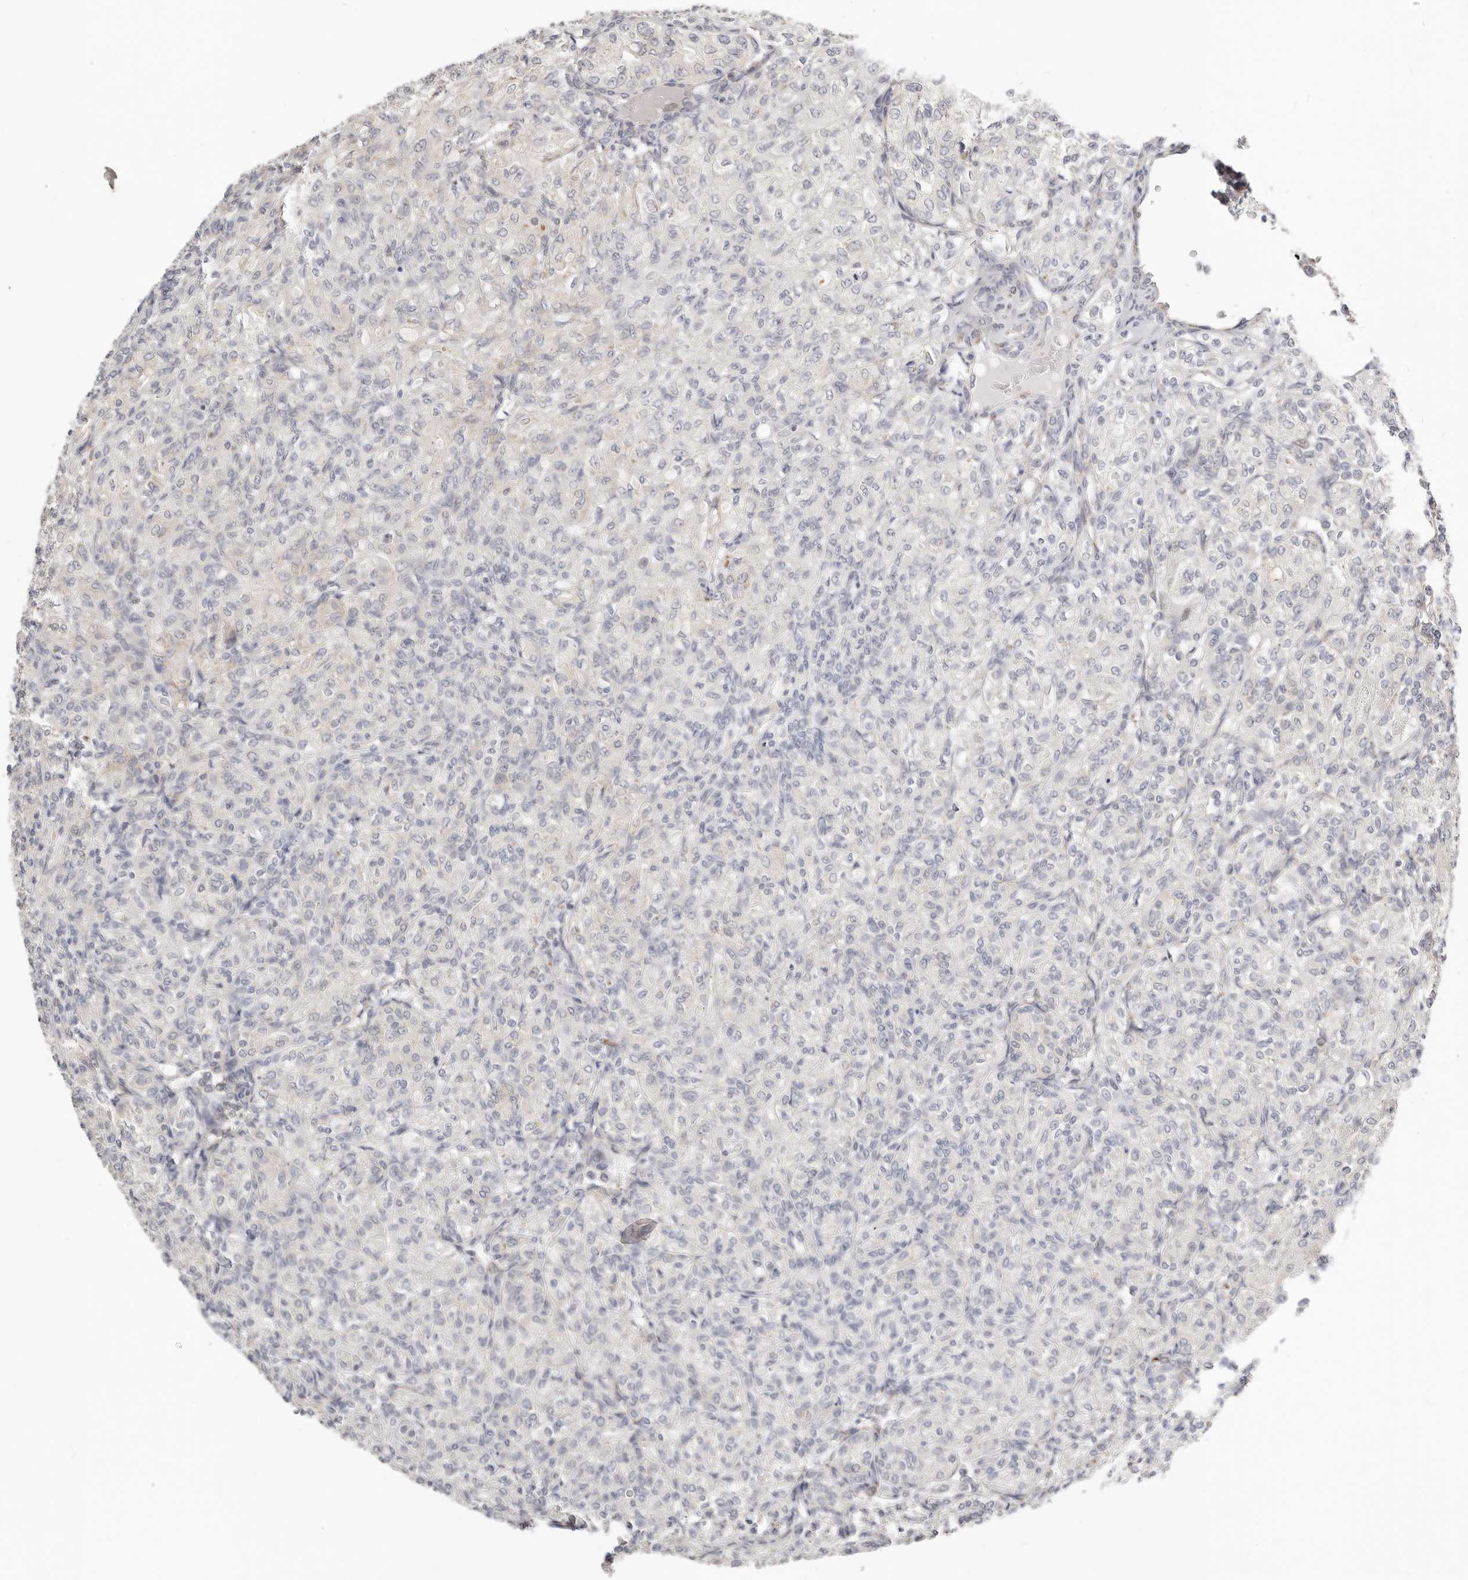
{"staining": {"intensity": "negative", "quantity": "none", "location": "none"}, "tissue": "renal cancer", "cell_type": "Tumor cells", "image_type": "cancer", "snomed": [{"axis": "morphology", "description": "Adenocarcinoma, NOS"}, {"axis": "topography", "description": "Kidney"}], "caption": "The histopathology image reveals no significant expression in tumor cells of renal cancer (adenocarcinoma).", "gene": "IL32", "patient": {"sex": "male", "age": 77}}